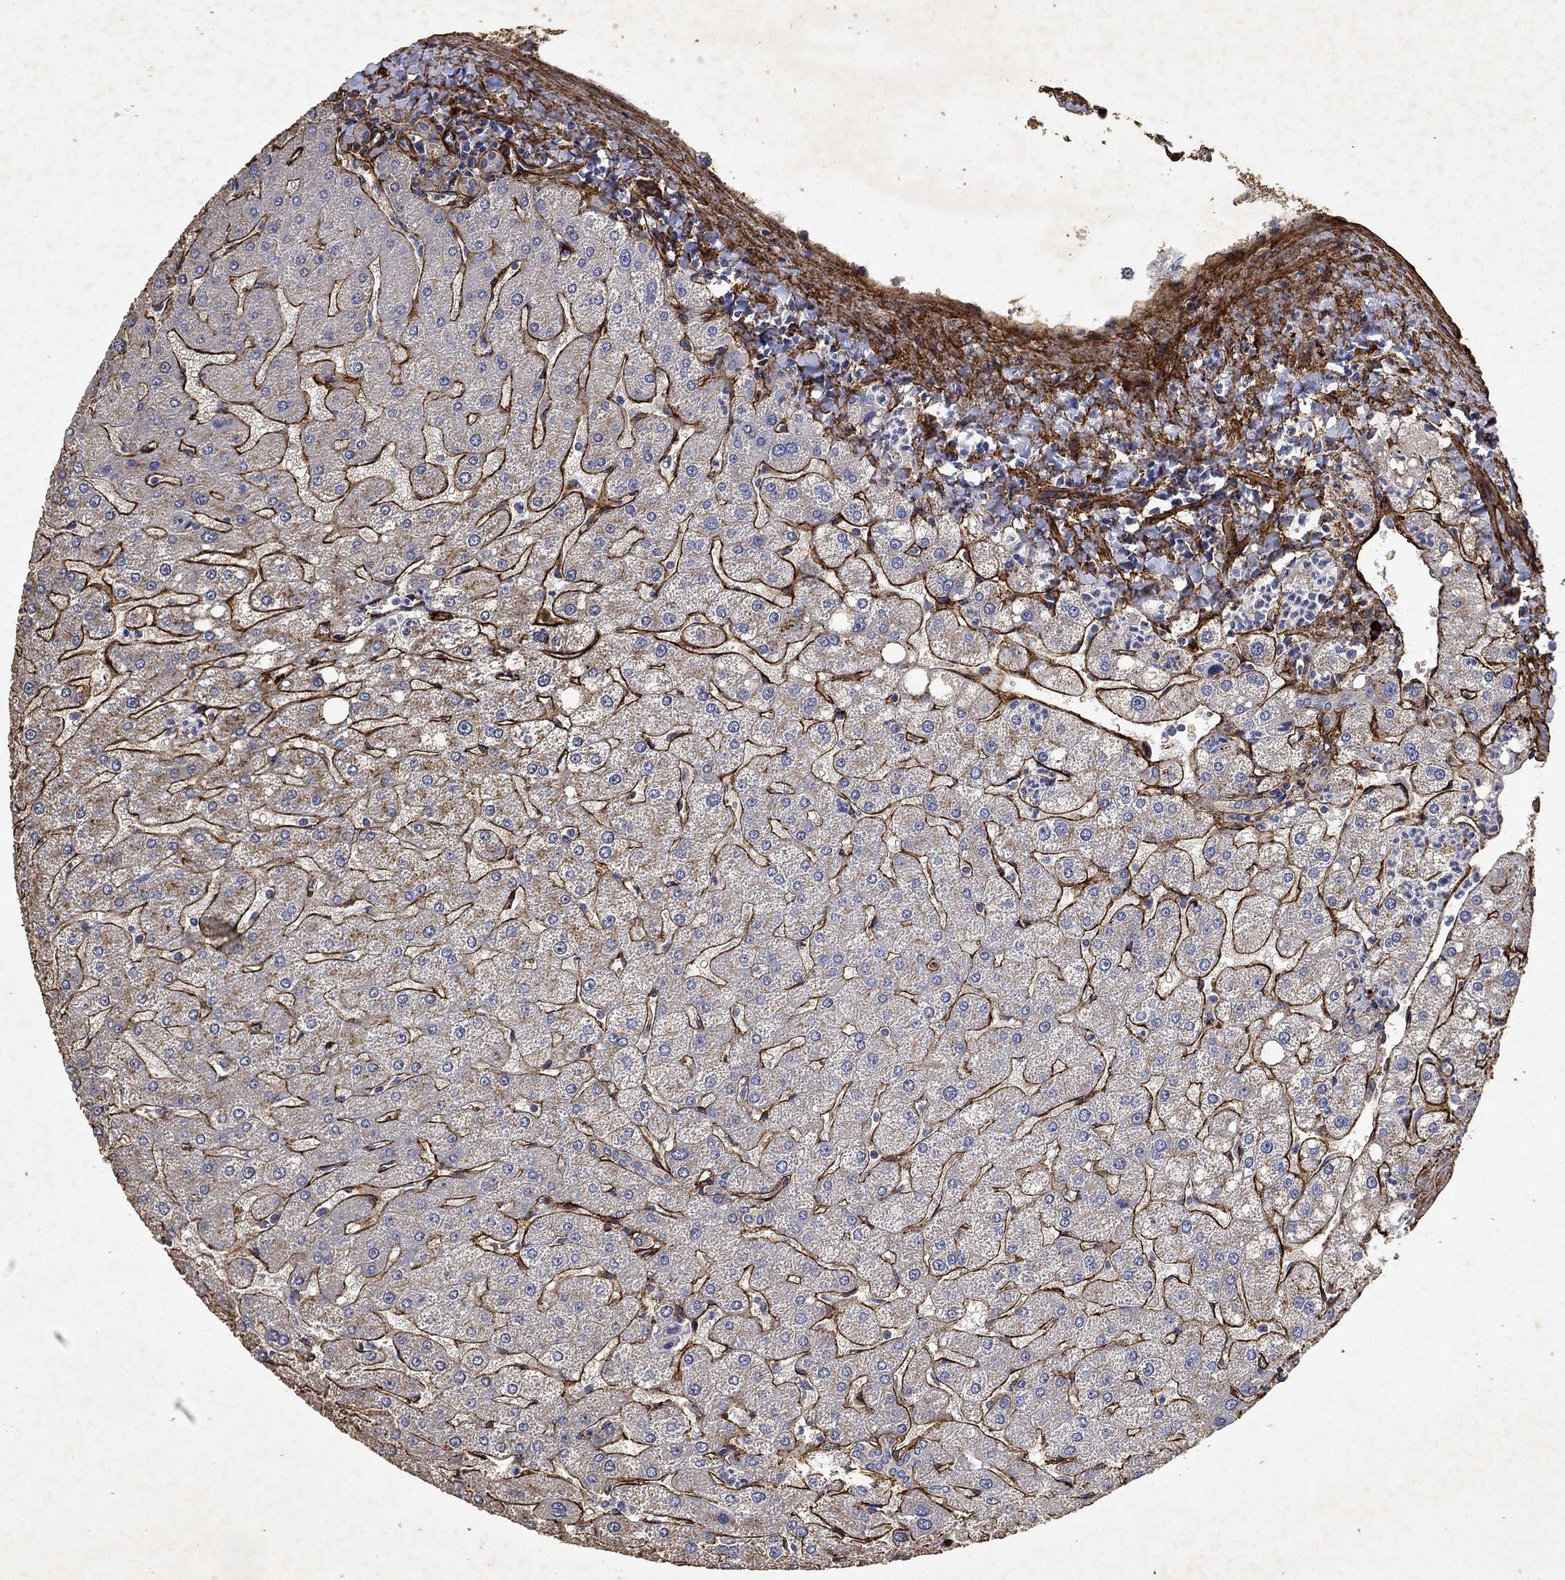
{"staining": {"intensity": "negative", "quantity": "none", "location": "none"}, "tissue": "liver", "cell_type": "Cholangiocytes", "image_type": "normal", "snomed": [{"axis": "morphology", "description": "Normal tissue, NOS"}, {"axis": "topography", "description": "Liver"}], "caption": "Immunohistochemistry (IHC) histopathology image of normal liver: liver stained with DAB displays no significant protein expression in cholangiocytes.", "gene": "COL4A2", "patient": {"sex": "male", "age": 67}}